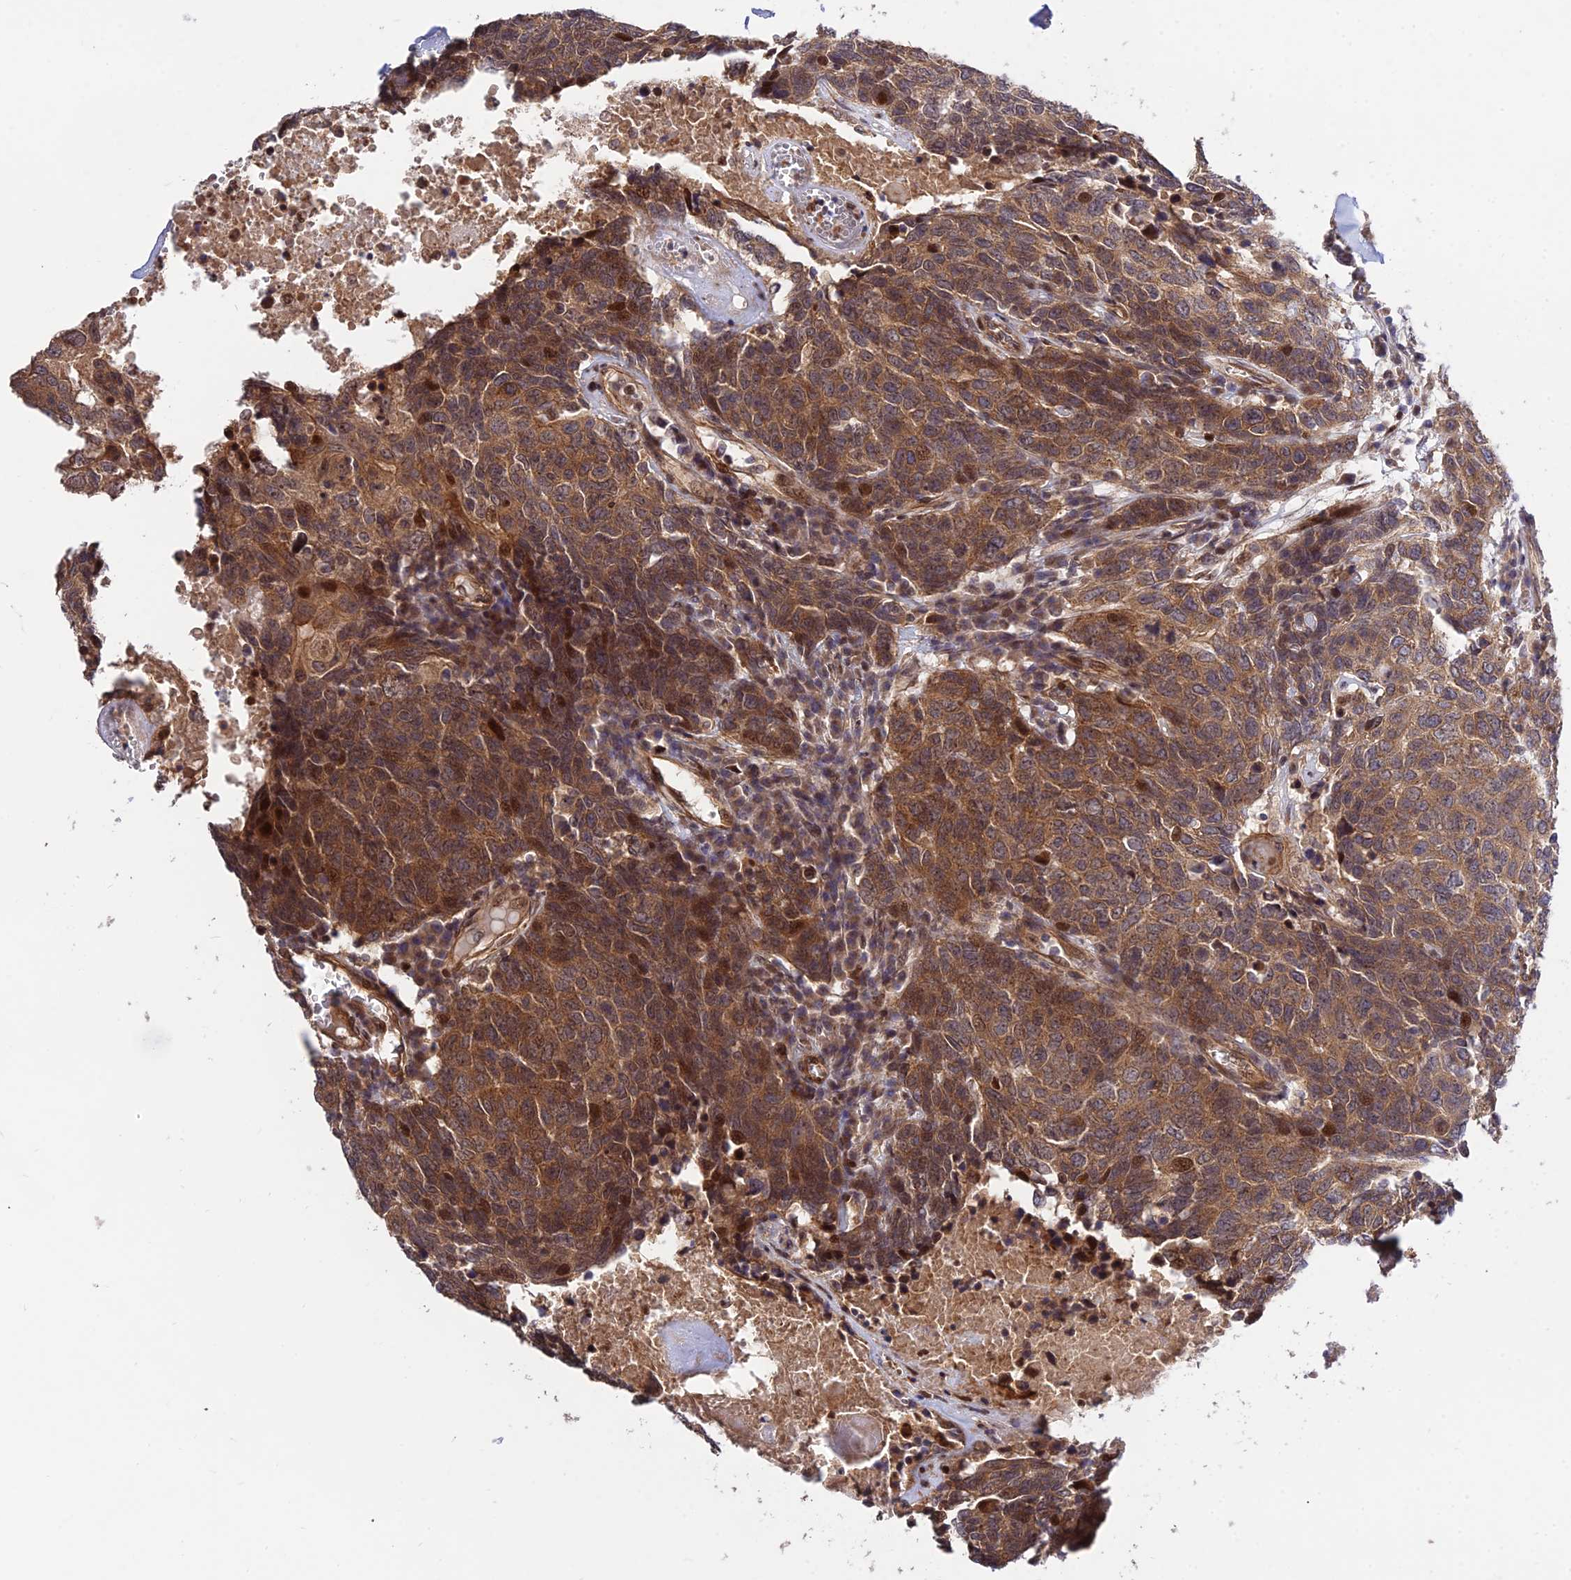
{"staining": {"intensity": "moderate", "quantity": ">75%", "location": "cytoplasmic/membranous"}, "tissue": "head and neck cancer", "cell_type": "Tumor cells", "image_type": "cancer", "snomed": [{"axis": "morphology", "description": "Squamous cell carcinoma, NOS"}, {"axis": "topography", "description": "Head-Neck"}], "caption": "There is medium levels of moderate cytoplasmic/membranous expression in tumor cells of head and neck cancer (squamous cell carcinoma), as demonstrated by immunohistochemical staining (brown color).", "gene": "SMG6", "patient": {"sex": "male", "age": 66}}